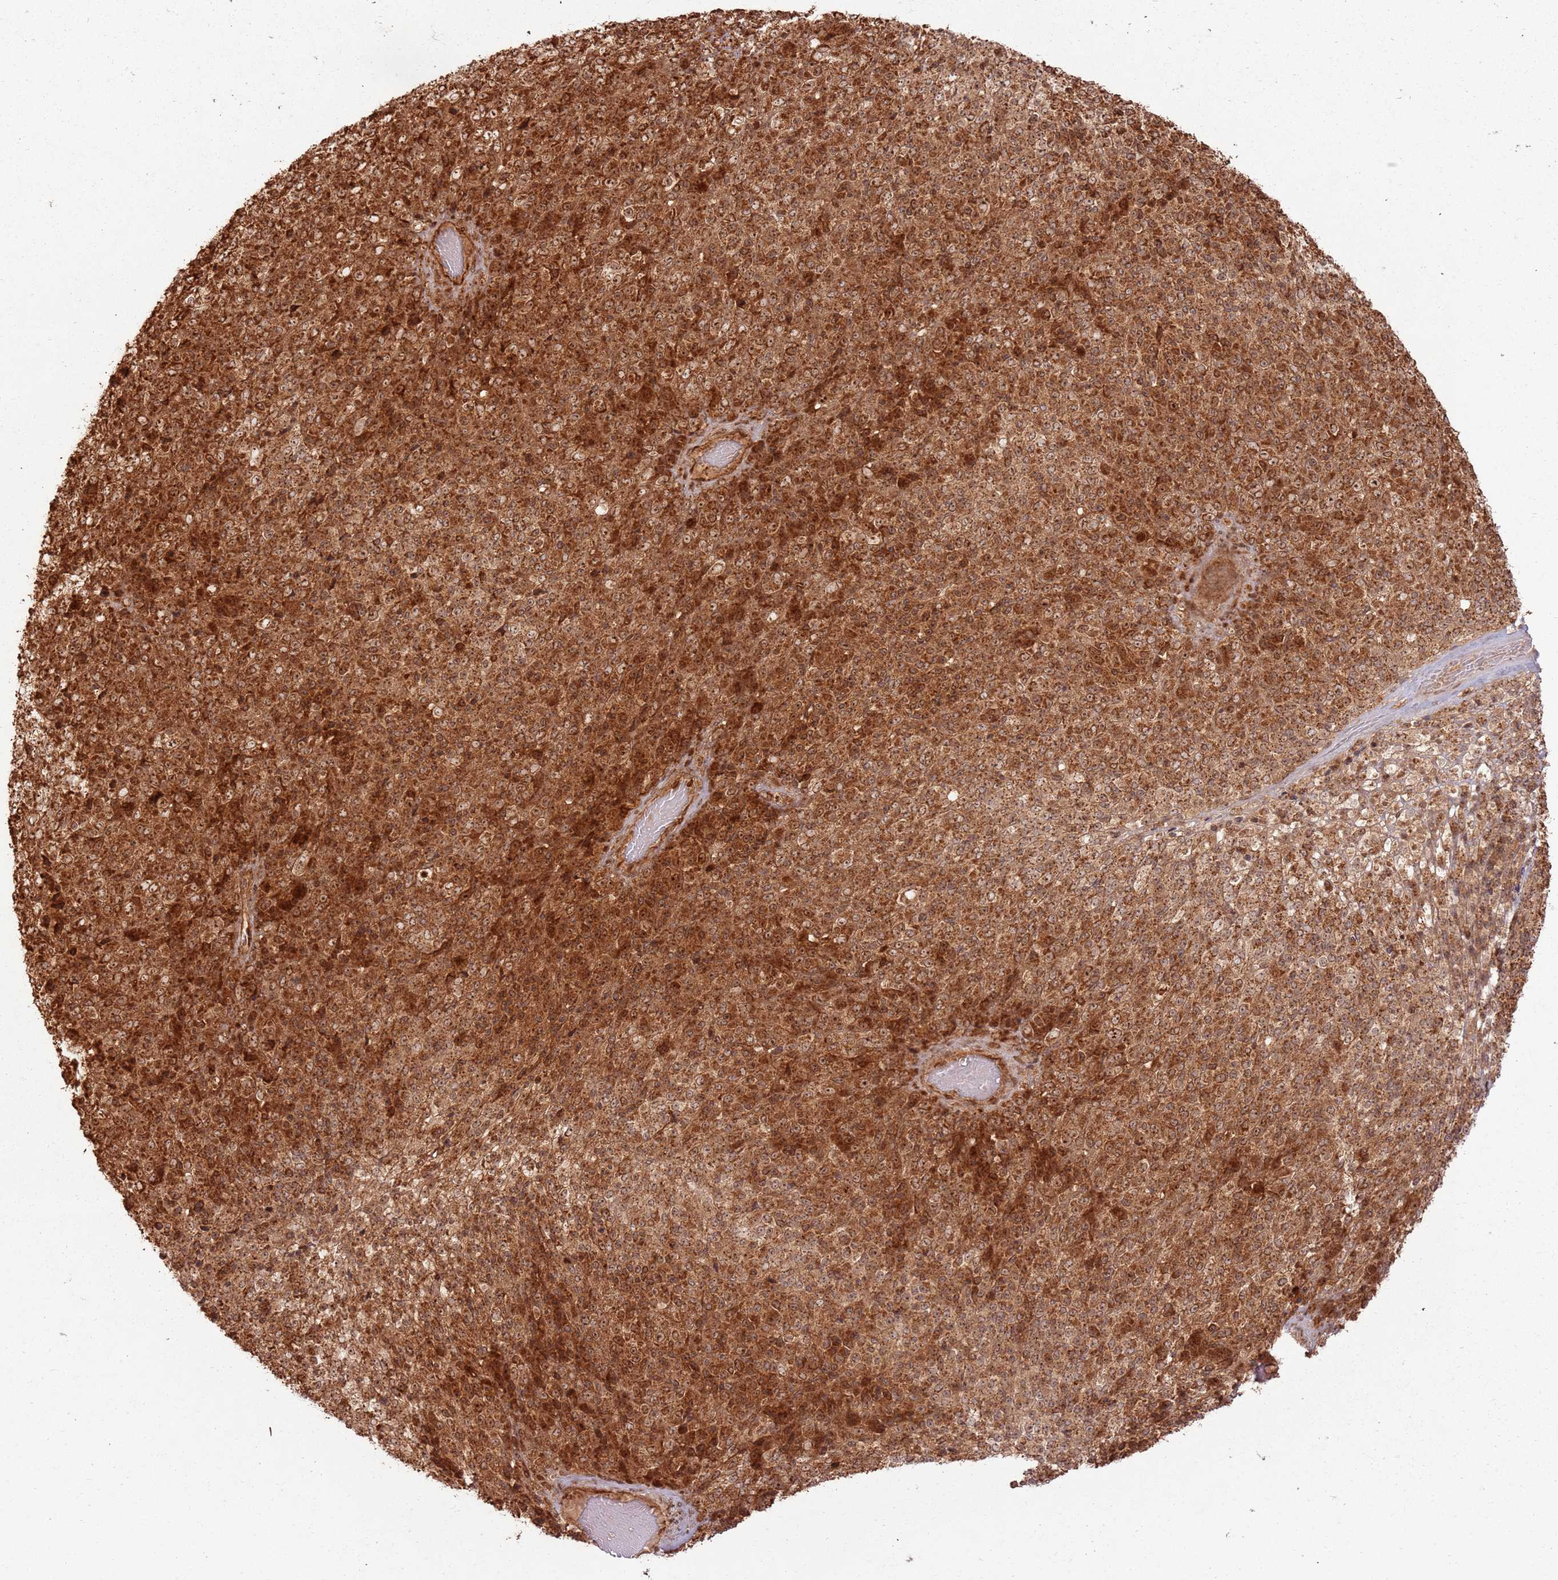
{"staining": {"intensity": "strong", "quantity": ">75%", "location": "cytoplasmic/membranous,nuclear"}, "tissue": "melanoma", "cell_type": "Tumor cells", "image_type": "cancer", "snomed": [{"axis": "morphology", "description": "Malignant melanoma, Metastatic site"}, {"axis": "topography", "description": "Brain"}], "caption": "This photomicrograph displays malignant melanoma (metastatic site) stained with immunohistochemistry to label a protein in brown. The cytoplasmic/membranous and nuclear of tumor cells show strong positivity for the protein. Nuclei are counter-stained blue.", "gene": "TBC1D13", "patient": {"sex": "female", "age": 56}}